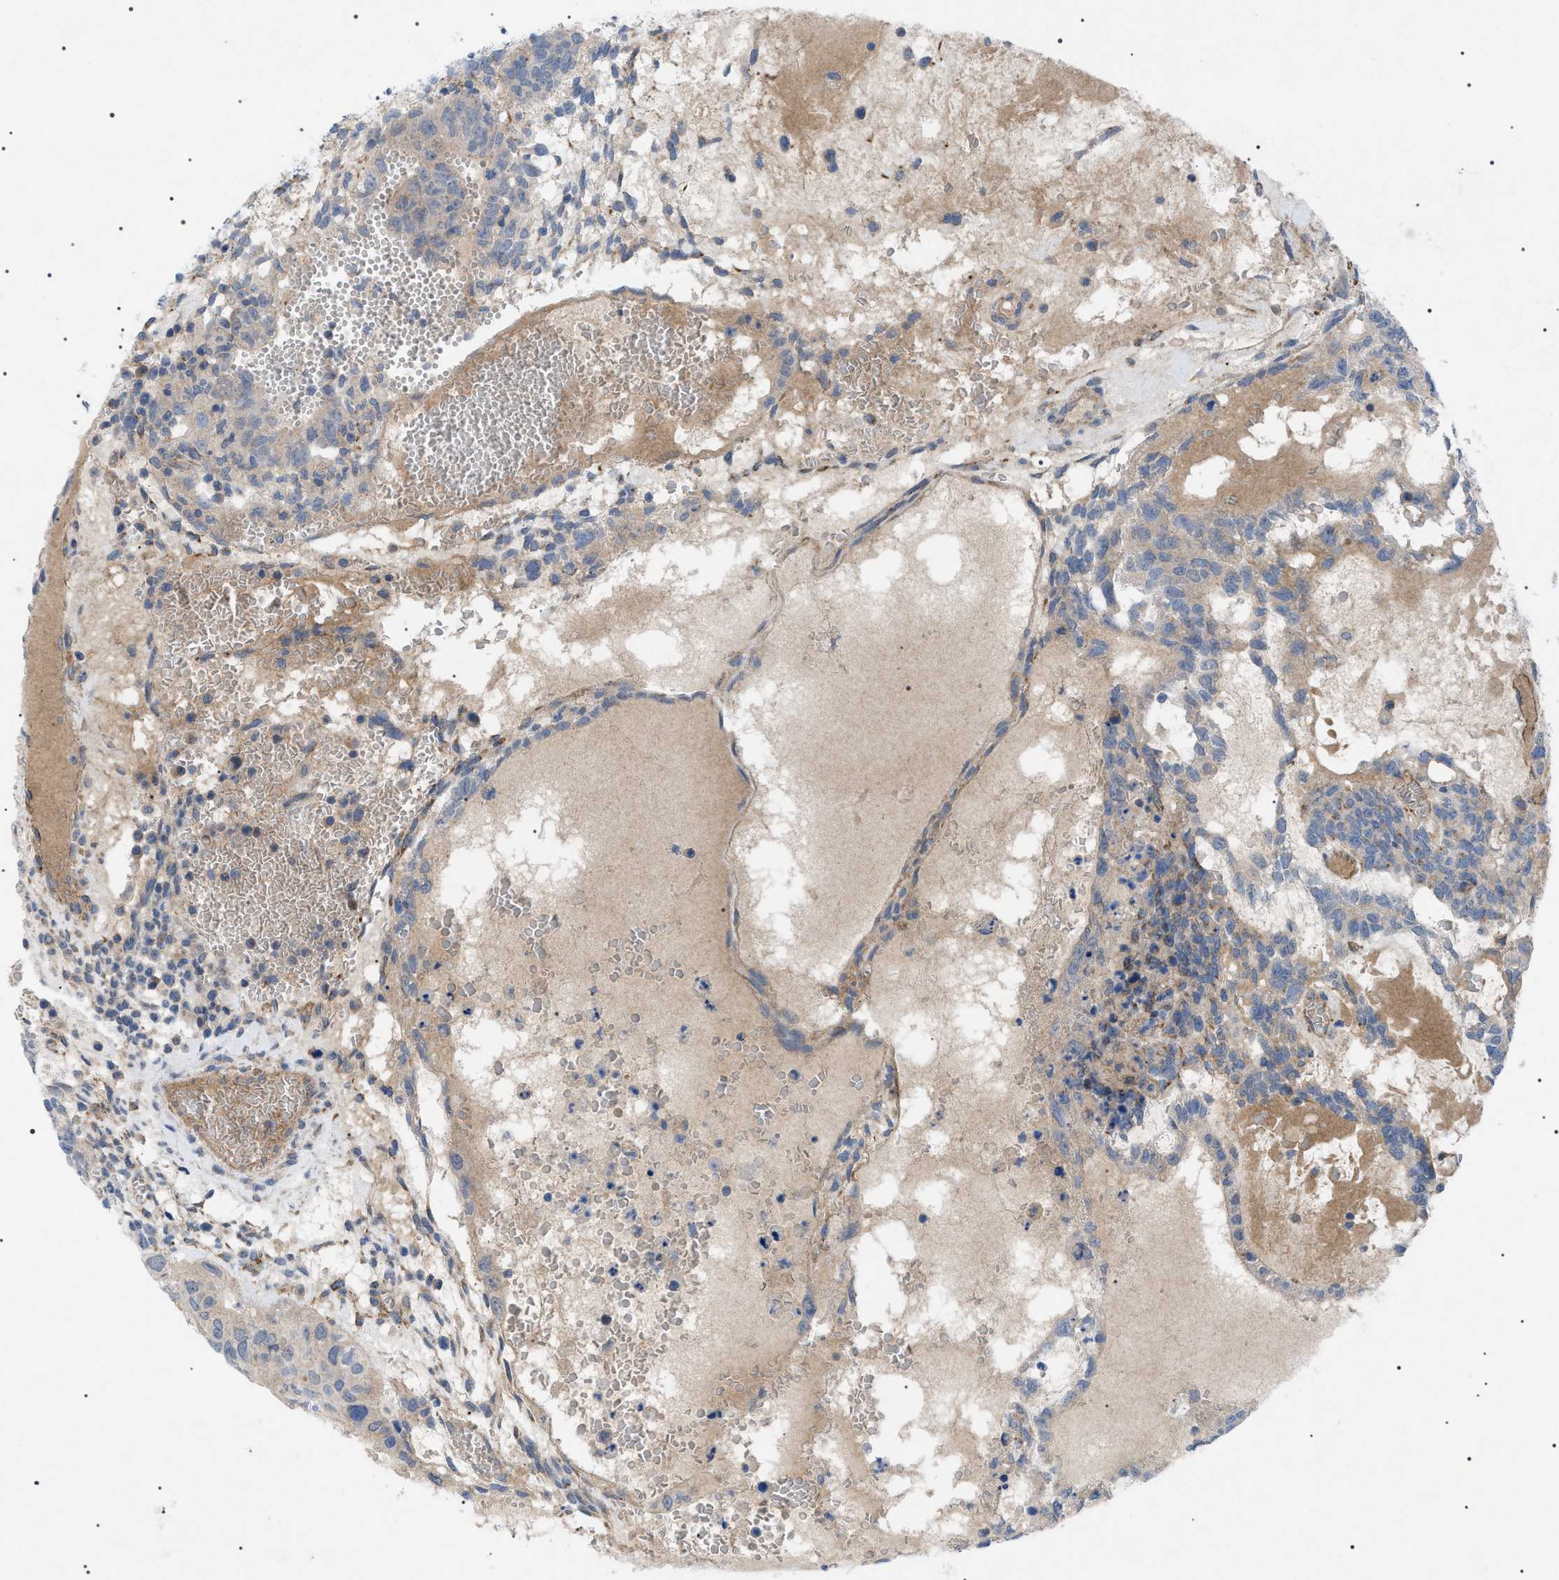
{"staining": {"intensity": "weak", "quantity": "<25%", "location": "cytoplasmic/membranous"}, "tissue": "testis cancer", "cell_type": "Tumor cells", "image_type": "cancer", "snomed": [{"axis": "morphology", "description": "Seminoma, NOS"}, {"axis": "morphology", "description": "Carcinoma, Embryonal, NOS"}, {"axis": "topography", "description": "Testis"}], "caption": "IHC micrograph of neoplastic tissue: testis seminoma stained with DAB (3,3'-diaminobenzidine) exhibits no significant protein staining in tumor cells.", "gene": "ADAMTS1", "patient": {"sex": "male", "age": 52}}